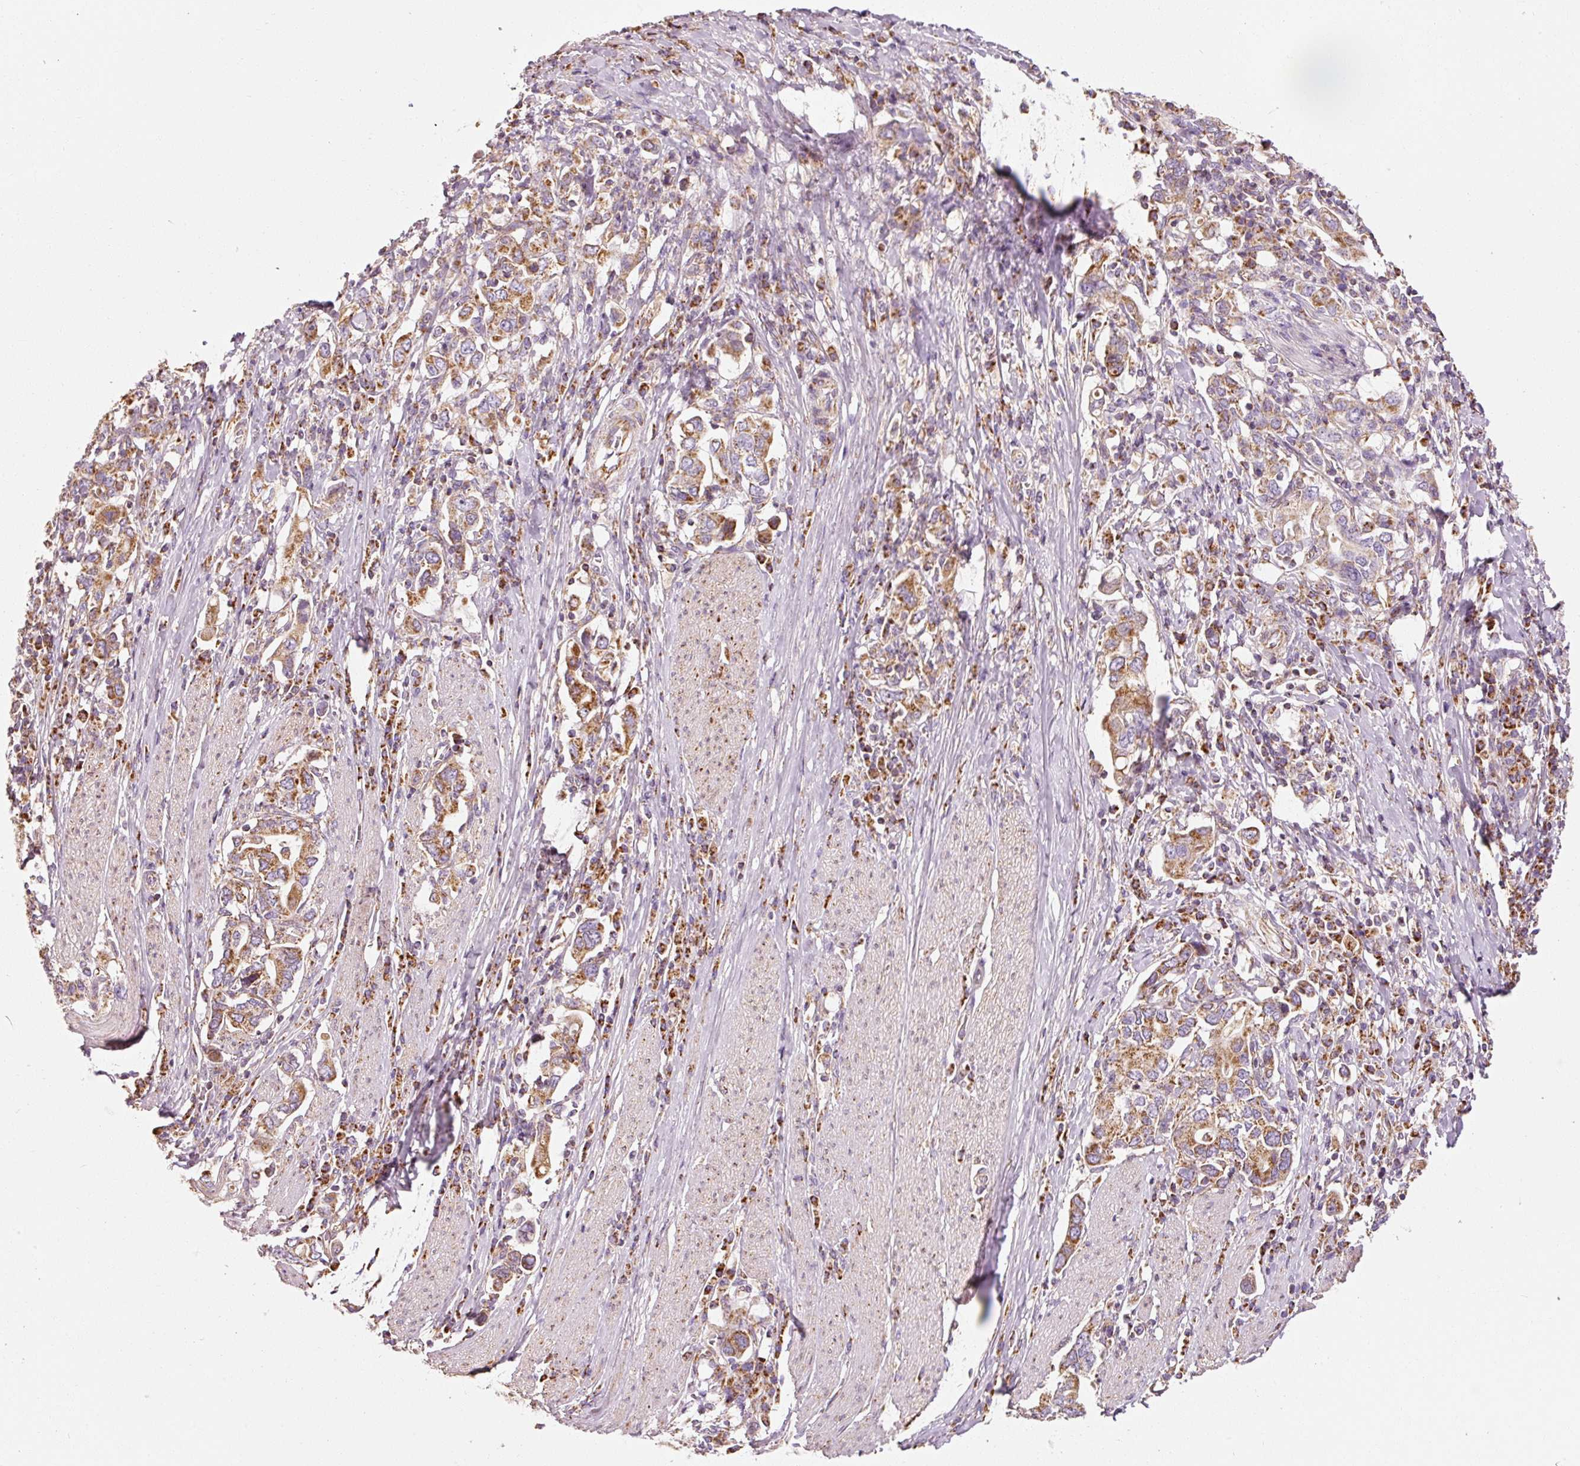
{"staining": {"intensity": "moderate", "quantity": ">75%", "location": "cytoplasmic/membranous"}, "tissue": "stomach cancer", "cell_type": "Tumor cells", "image_type": "cancer", "snomed": [{"axis": "morphology", "description": "Adenocarcinoma, NOS"}, {"axis": "topography", "description": "Stomach, upper"}, {"axis": "topography", "description": "Stomach"}], "caption": "A brown stain labels moderate cytoplasmic/membranous positivity of a protein in stomach cancer (adenocarcinoma) tumor cells. The staining was performed using DAB to visualize the protein expression in brown, while the nuclei were stained in blue with hematoxylin (Magnification: 20x).", "gene": "NDUFB4", "patient": {"sex": "male", "age": 62}}